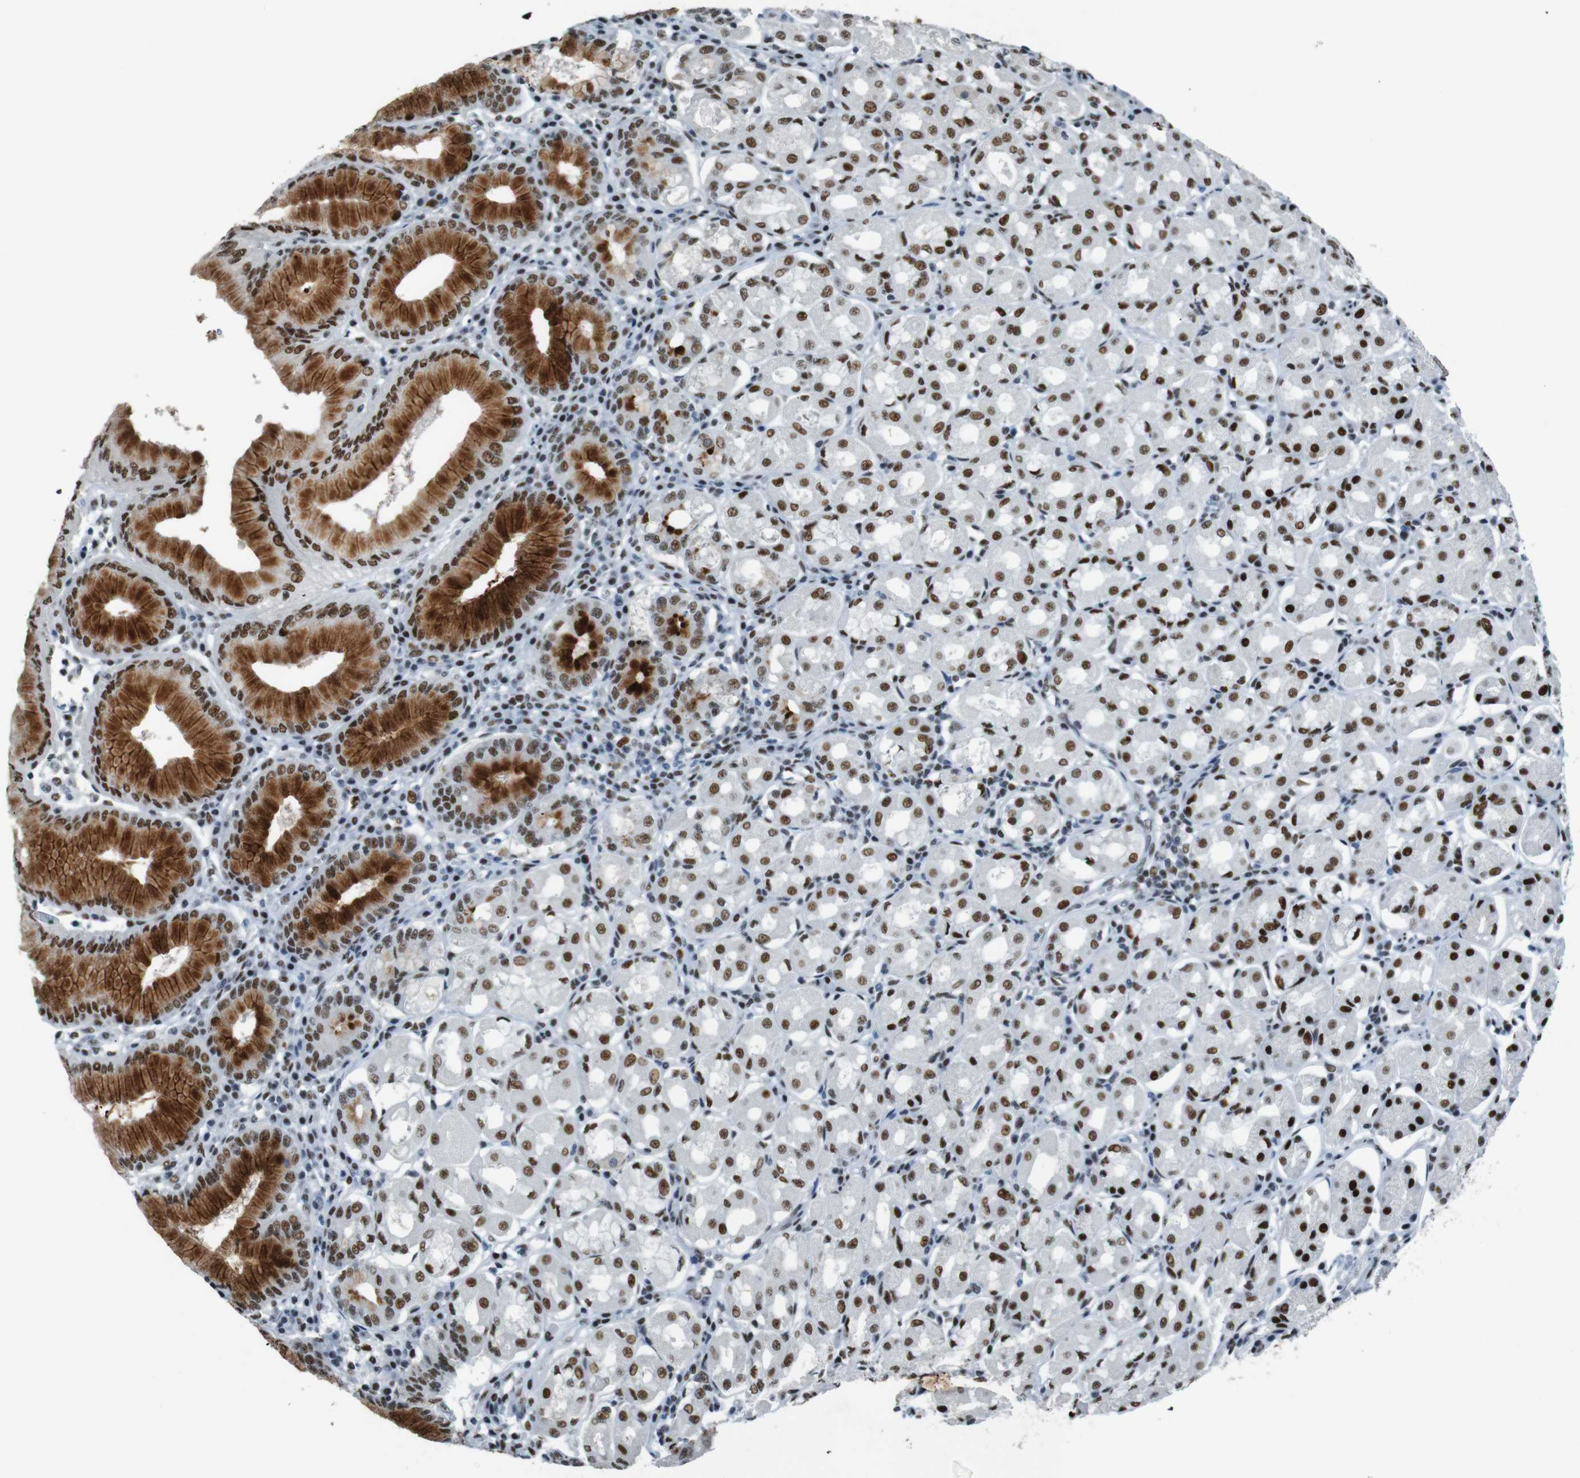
{"staining": {"intensity": "strong", "quantity": ">75%", "location": "cytoplasmic/membranous,nuclear"}, "tissue": "stomach", "cell_type": "Glandular cells", "image_type": "normal", "snomed": [{"axis": "morphology", "description": "Normal tissue, NOS"}, {"axis": "topography", "description": "Stomach"}, {"axis": "topography", "description": "Stomach, lower"}], "caption": "Immunohistochemical staining of normal stomach shows >75% levels of strong cytoplasmic/membranous,nuclear protein positivity in about >75% of glandular cells. The staining was performed using DAB, with brown indicating positive protein expression. Nuclei are stained blue with hematoxylin.", "gene": "HEXIM1", "patient": {"sex": "female", "age": 56}}